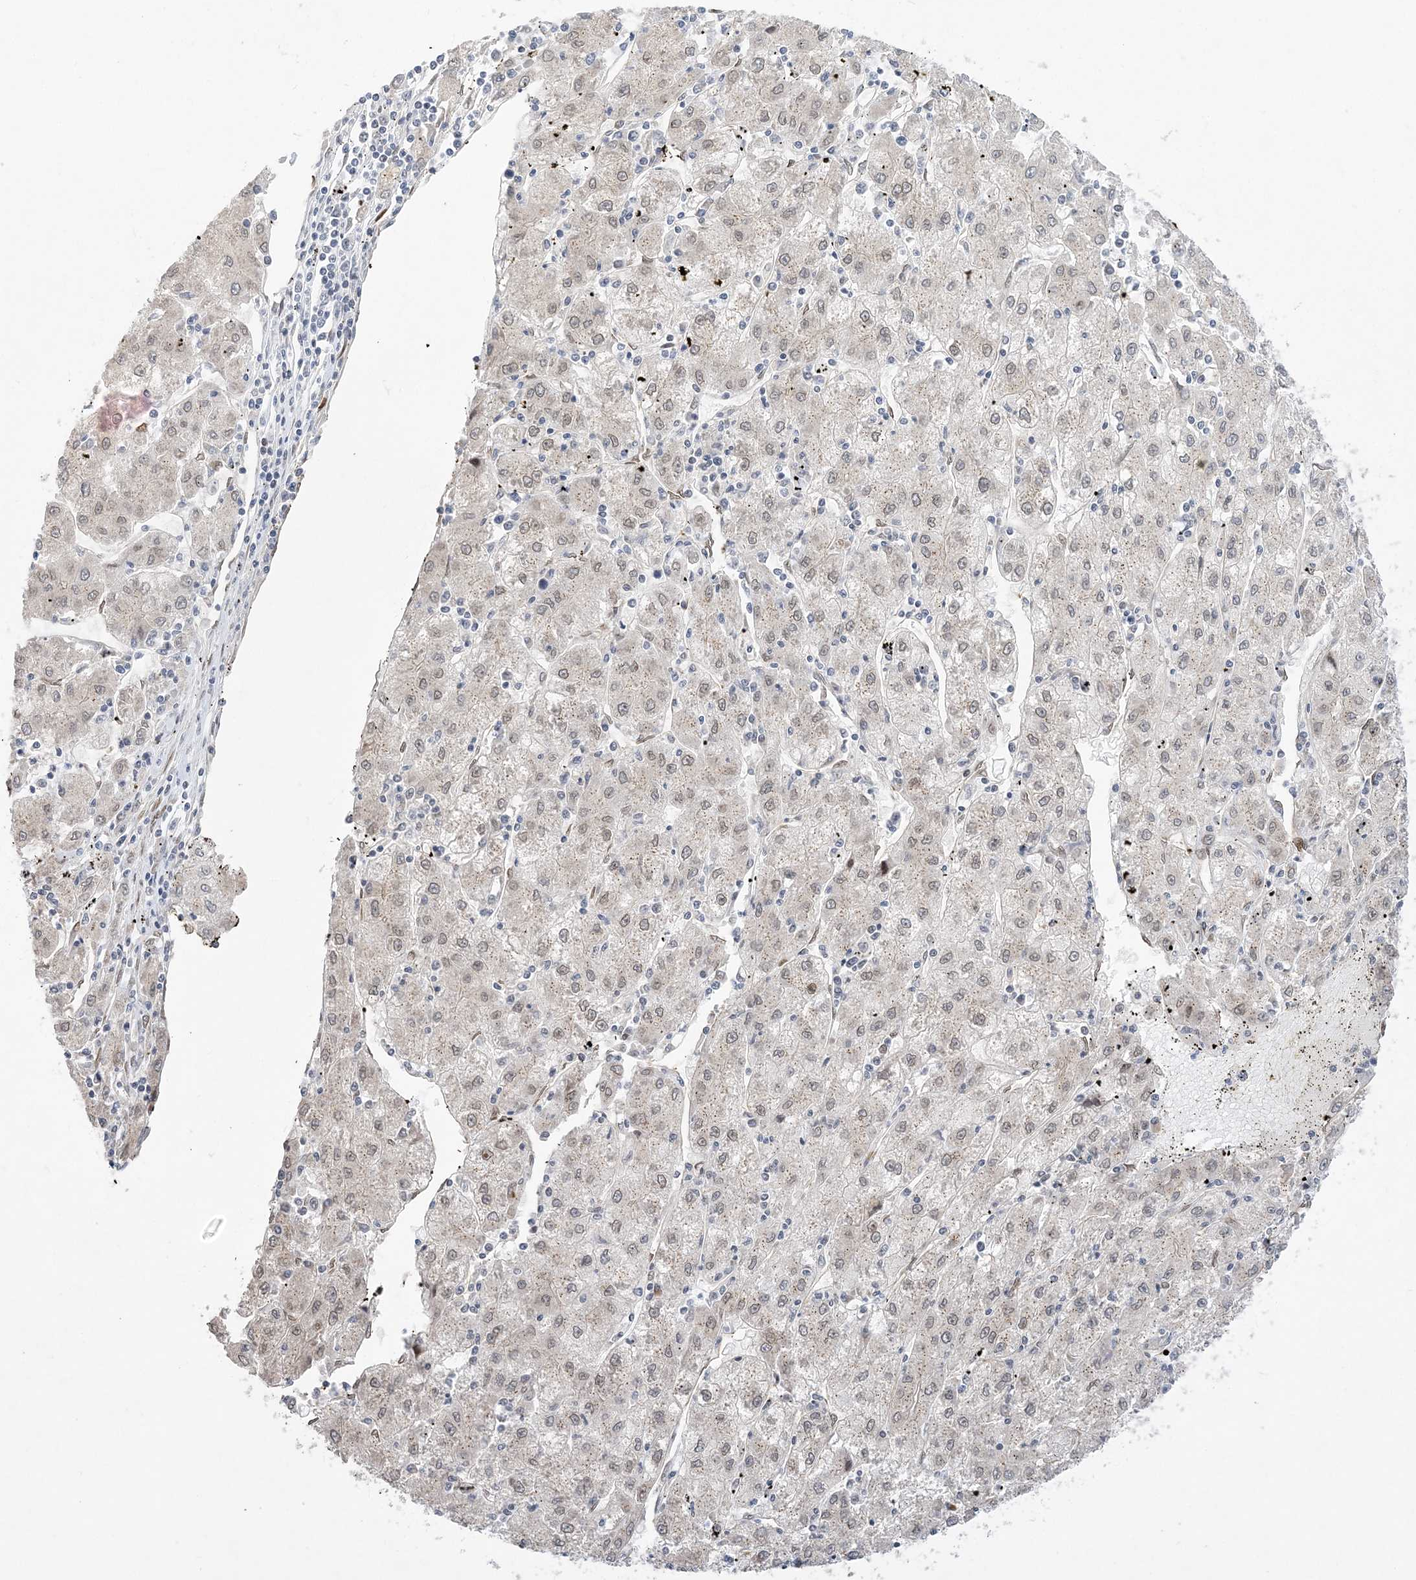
{"staining": {"intensity": "weak", "quantity": "25%-75%", "location": "nuclear"}, "tissue": "liver cancer", "cell_type": "Tumor cells", "image_type": "cancer", "snomed": [{"axis": "morphology", "description": "Carcinoma, Hepatocellular, NOS"}, {"axis": "topography", "description": "Liver"}], "caption": "High-magnification brightfield microscopy of liver cancer (hepatocellular carcinoma) stained with DAB (3,3'-diaminobenzidine) (brown) and counterstained with hematoxylin (blue). tumor cells exhibit weak nuclear expression is present in approximately25%-75% of cells.", "gene": "WAC", "patient": {"sex": "male", "age": 72}}